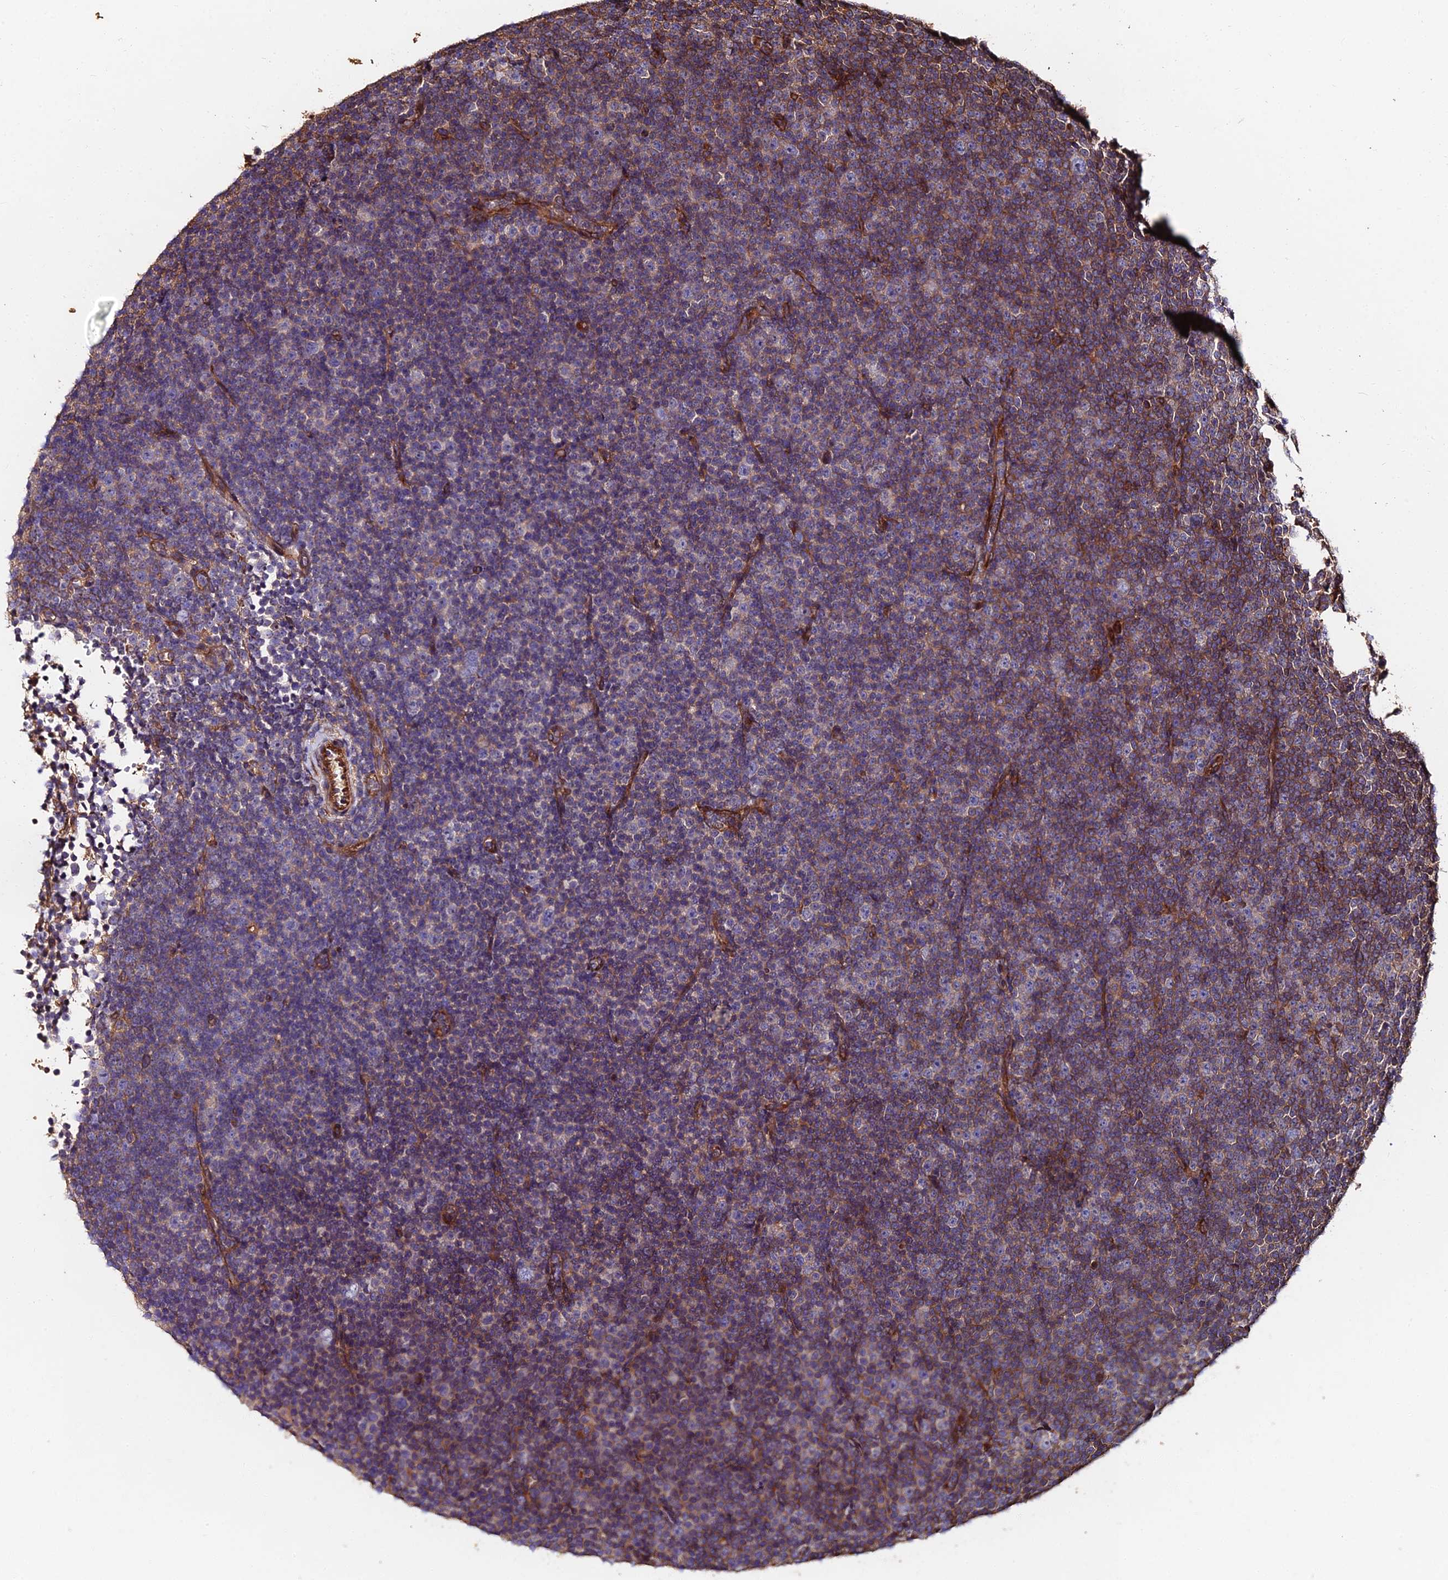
{"staining": {"intensity": "weak", "quantity": "25%-75%", "location": "cytoplasmic/membranous"}, "tissue": "lymphoma", "cell_type": "Tumor cells", "image_type": "cancer", "snomed": [{"axis": "morphology", "description": "Malignant lymphoma, non-Hodgkin's type, Low grade"}, {"axis": "topography", "description": "Lymph node"}], "caption": "A low amount of weak cytoplasmic/membranous positivity is appreciated in approximately 25%-75% of tumor cells in malignant lymphoma, non-Hodgkin's type (low-grade) tissue.", "gene": "EXT1", "patient": {"sex": "female", "age": 67}}